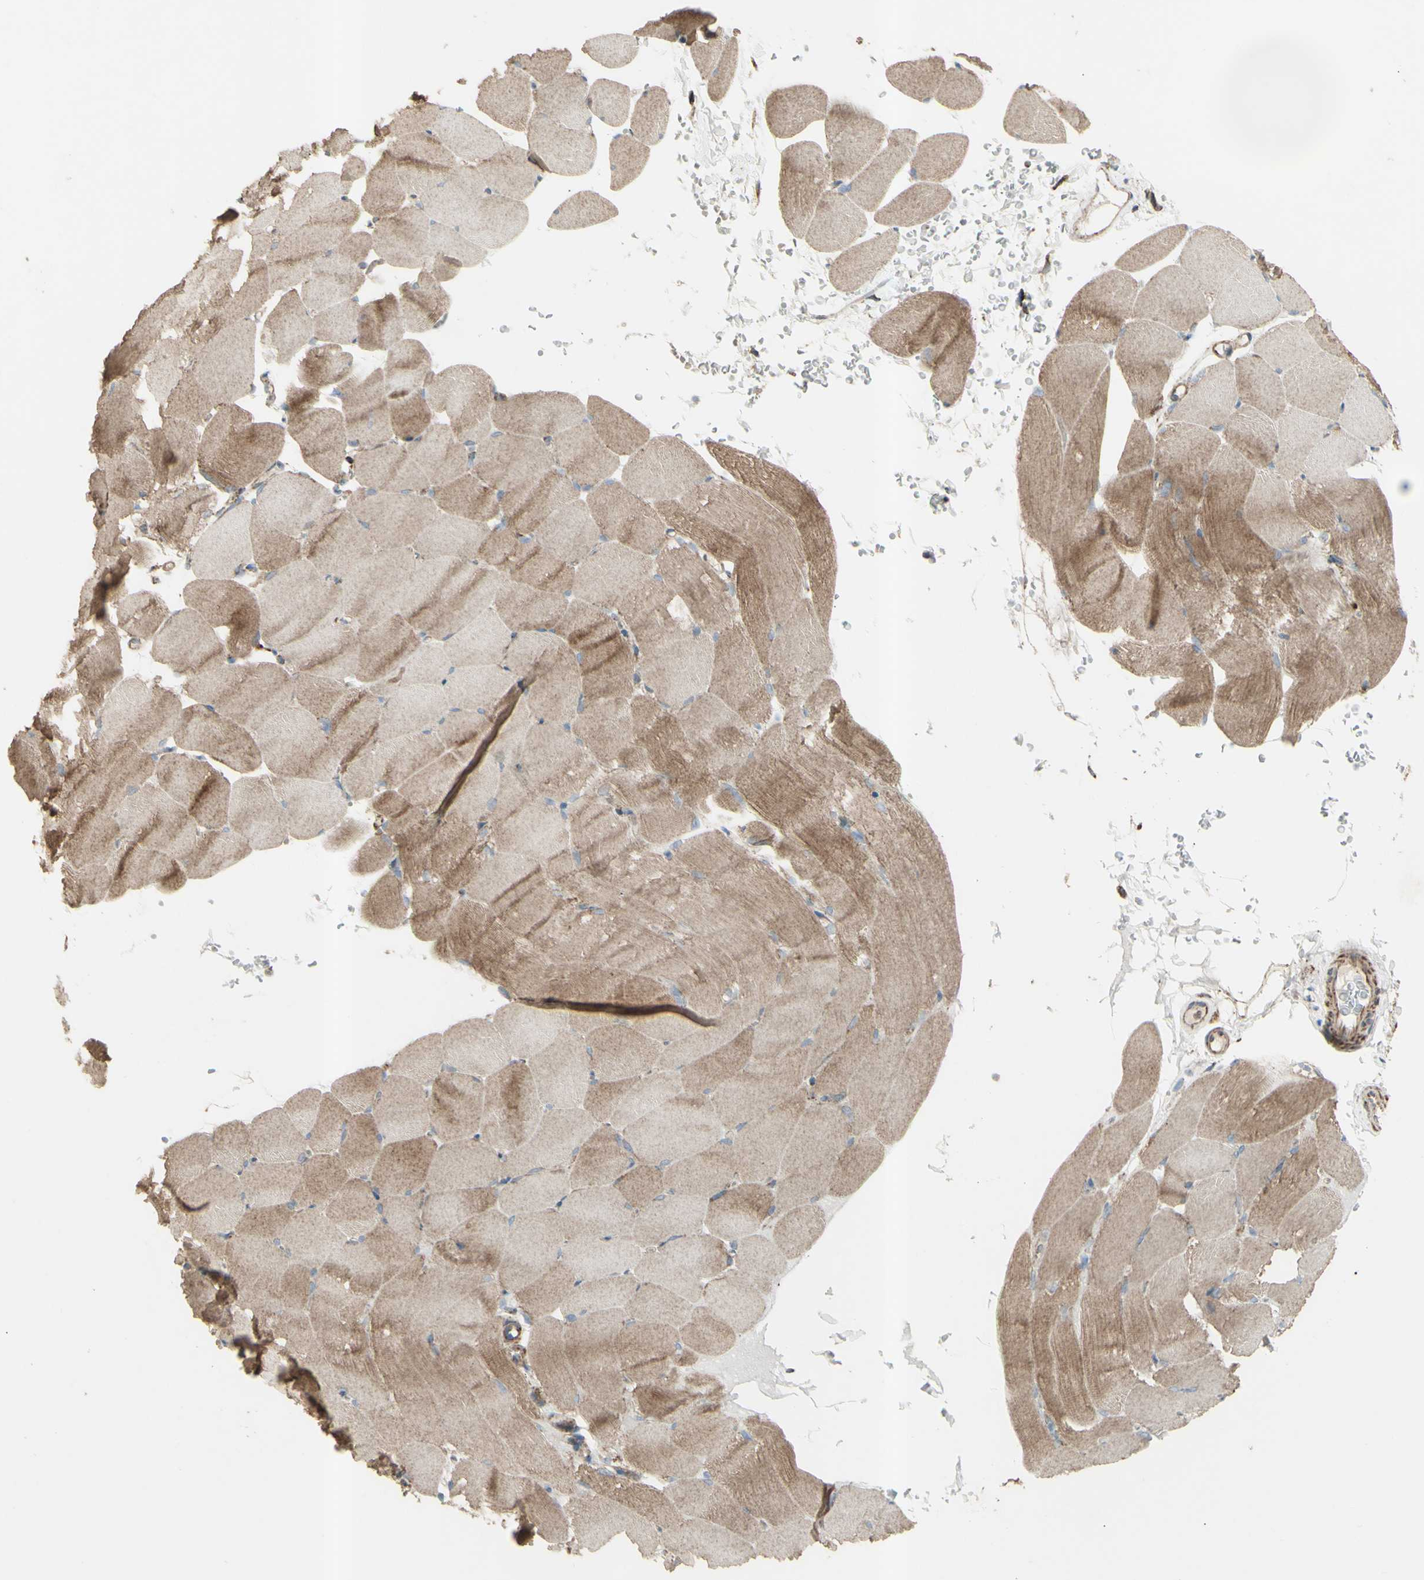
{"staining": {"intensity": "moderate", "quantity": ">75%", "location": "cytoplasmic/membranous"}, "tissue": "skeletal muscle", "cell_type": "Myocytes", "image_type": "normal", "snomed": [{"axis": "morphology", "description": "Normal tissue, NOS"}, {"axis": "topography", "description": "Skeletal muscle"}, {"axis": "topography", "description": "Parathyroid gland"}], "caption": "Protein staining of unremarkable skeletal muscle exhibits moderate cytoplasmic/membranous positivity in about >75% of myocytes.", "gene": "RHOT1", "patient": {"sex": "female", "age": 37}}